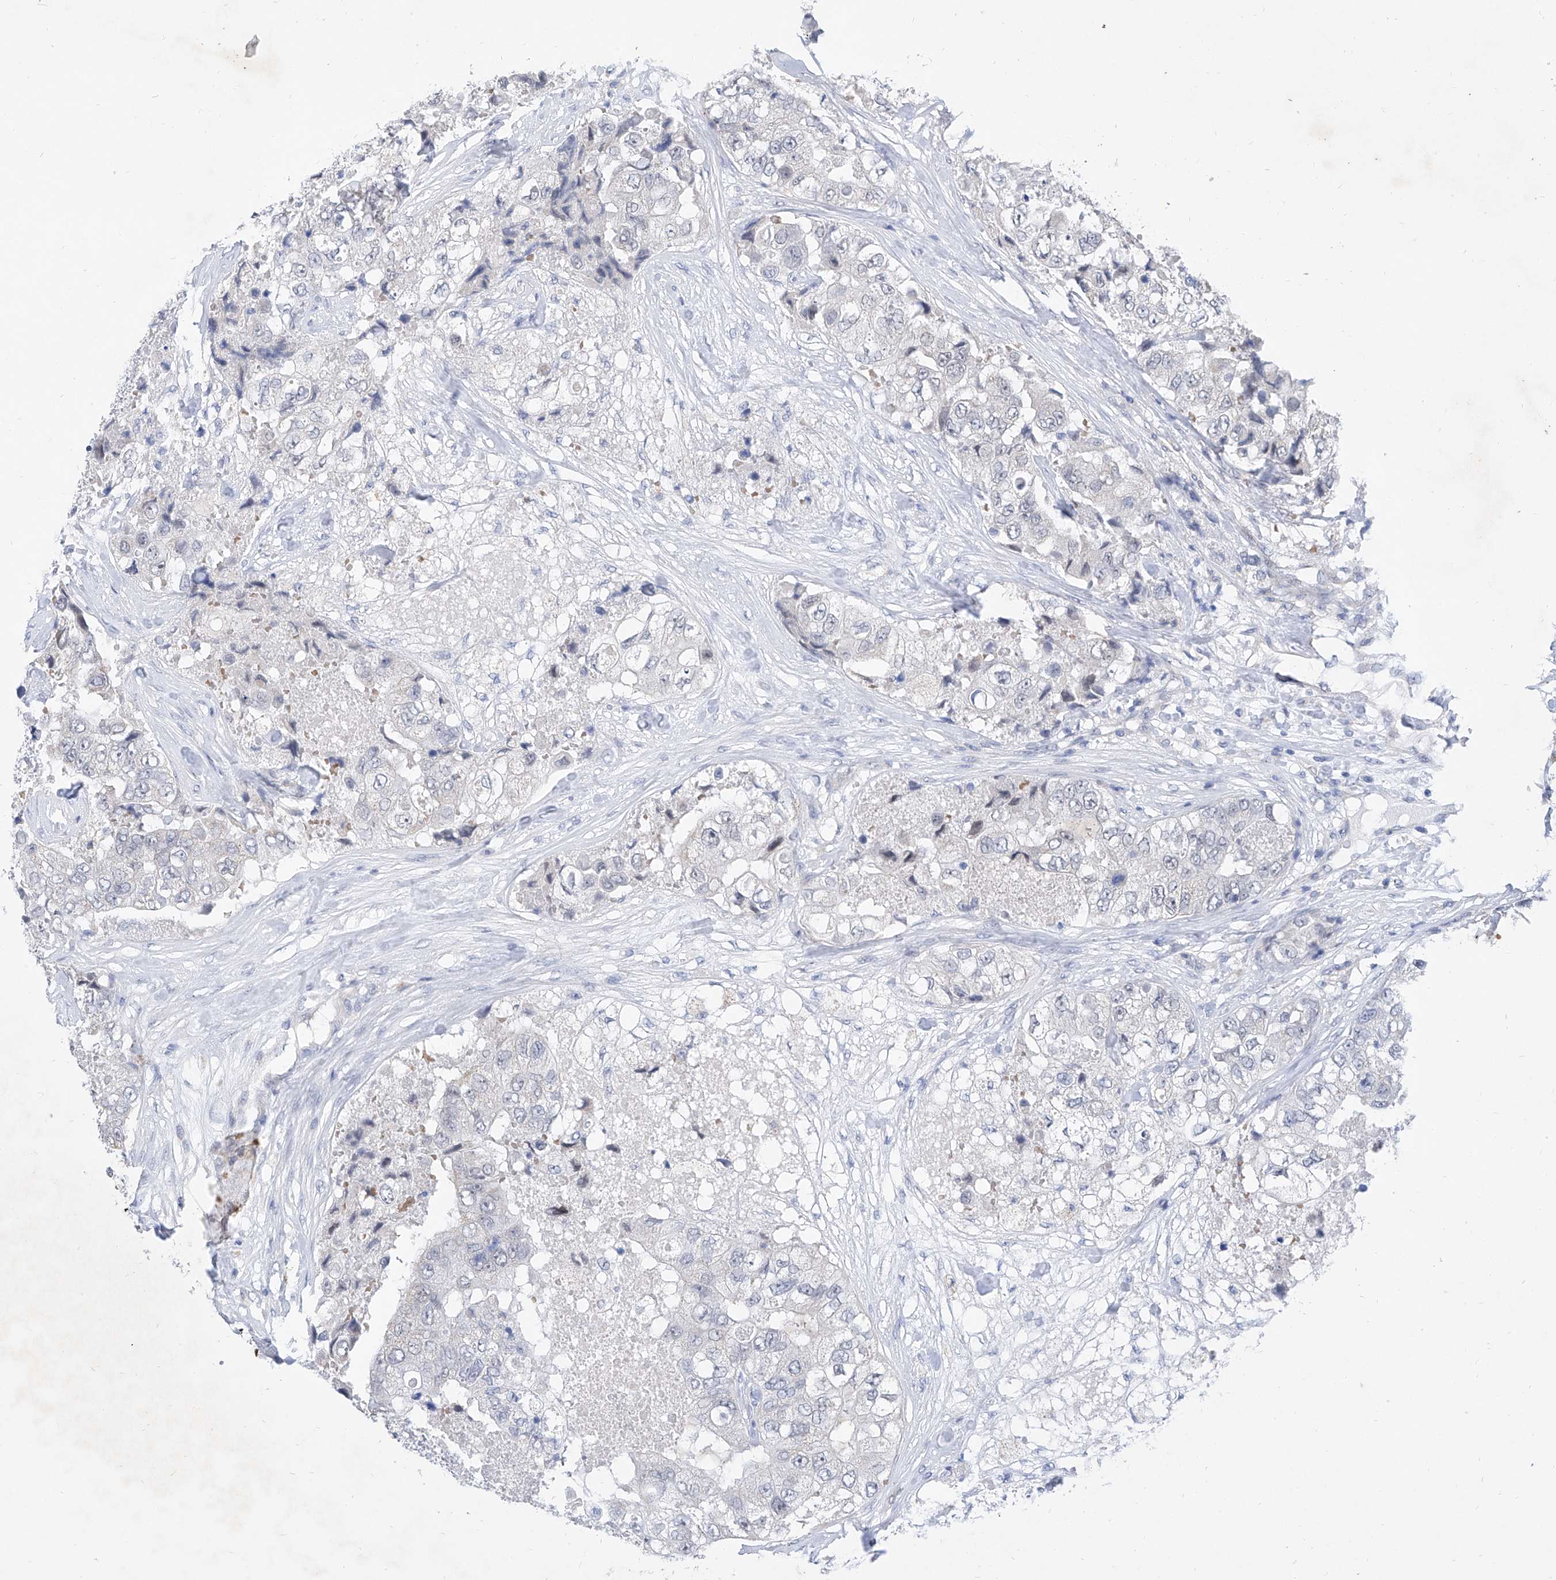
{"staining": {"intensity": "negative", "quantity": "none", "location": "none"}, "tissue": "breast cancer", "cell_type": "Tumor cells", "image_type": "cancer", "snomed": [{"axis": "morphology", "description": "Duct carcinoma"}, {"axis": "topography", "description": "Breast"}], "caption": "Tumor cells are negative for protein expression in human infiltrating ductal carcinoma (breast).", "gene": "BPTF", "patient": {"sex": "female", "age": 62}}